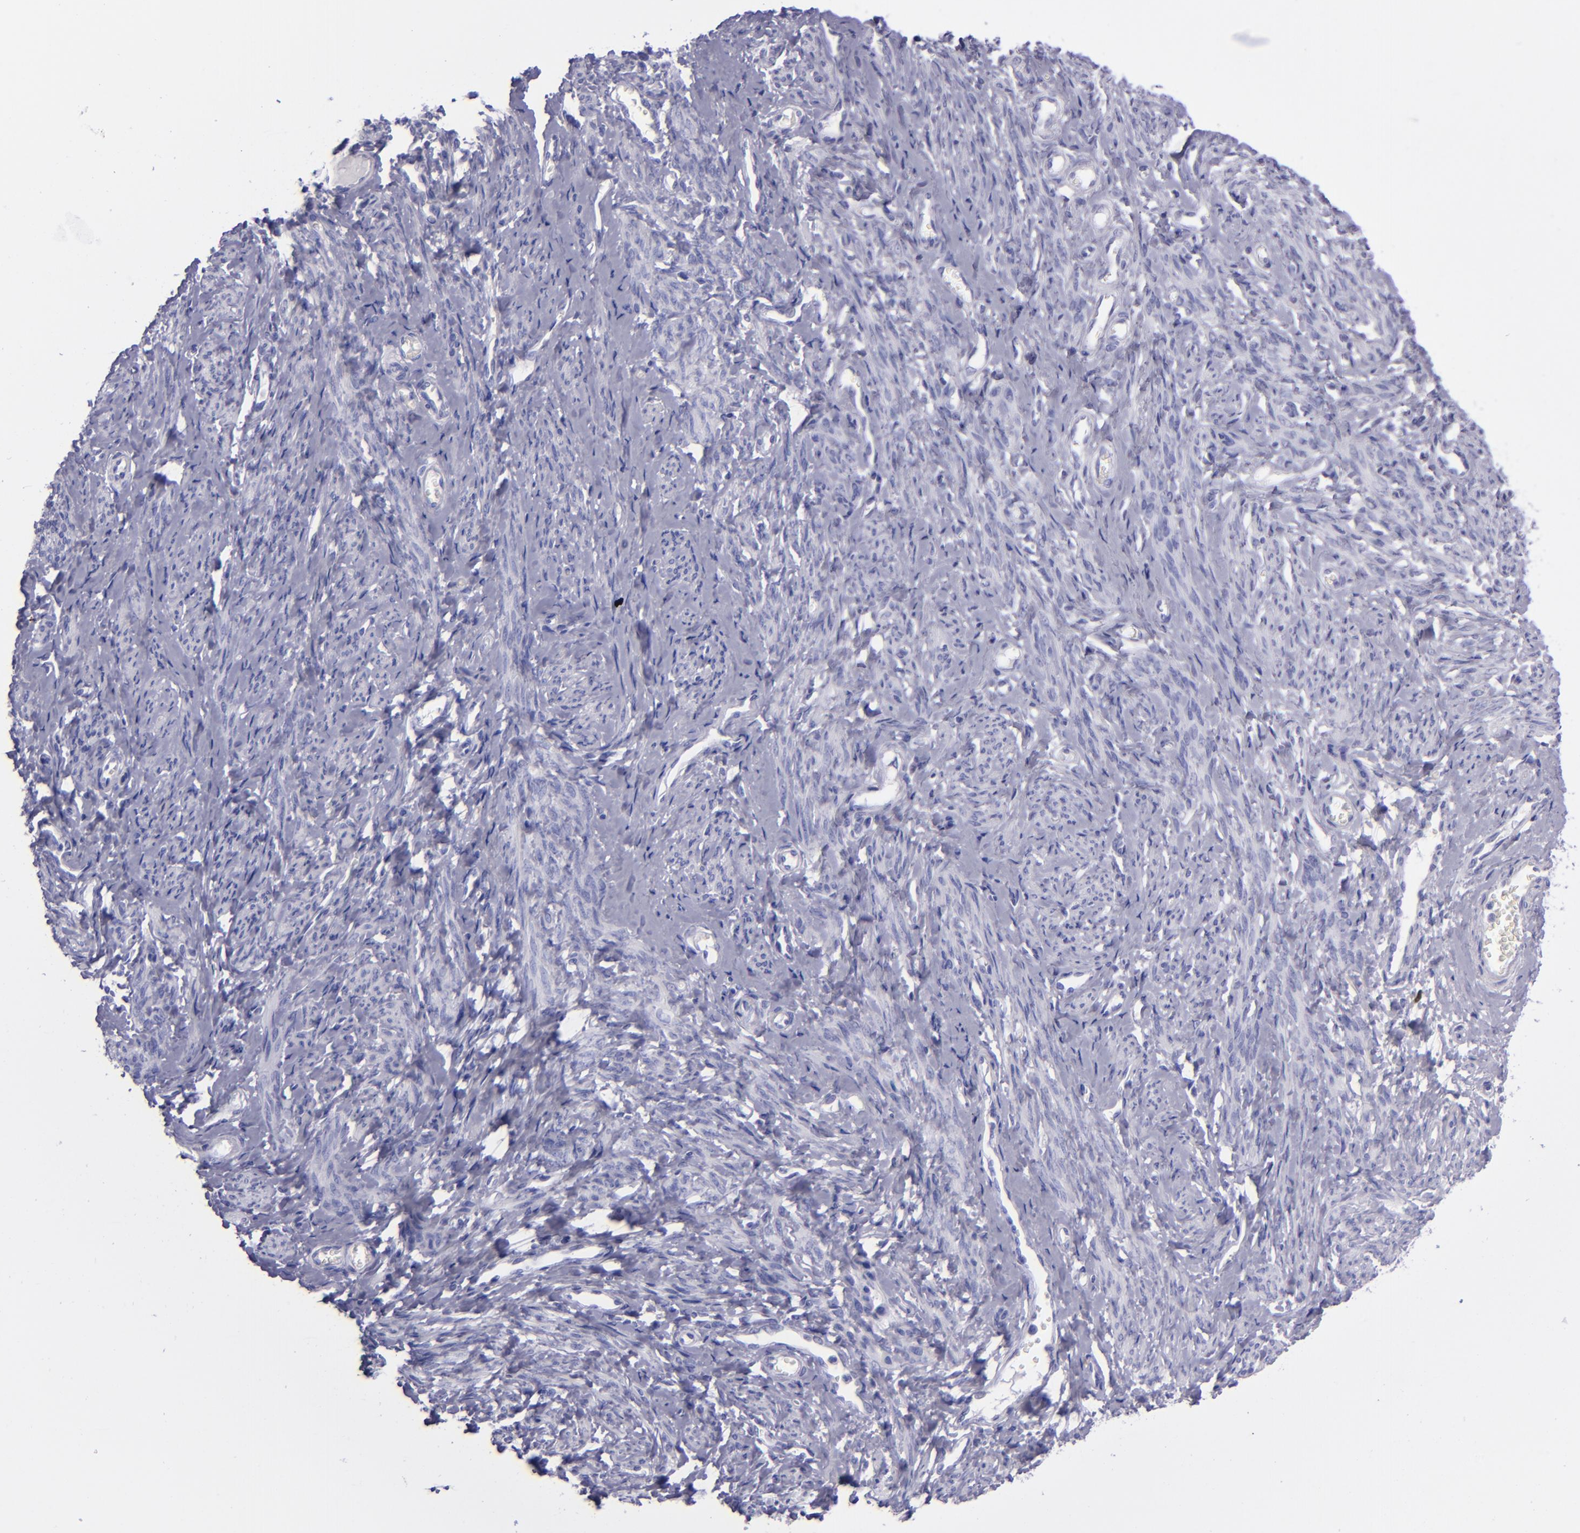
{"staining": {"intensity": "negative", "quantity": "none", "location": "none"}, "tissue": "smooth muscle", "cell_type": "Smooth muscle cells", "image_type": "normal", "snomed": [{"axis": "morphology", "description": "Normal tissue, NOS"}, {"axis": "topography", "description": "Cervix"}, {"axis": "topography", "description": "Endometrium"}], "caption": "This image is of unremarkable smooth muscle stained with immunohistochemistry to label a protein in brown with the nuclei are counter-stained blue. There is no staining in smooth muscle cells.", "gene": "TOP2A", "patient": {"sex": "female", "age": 65}}